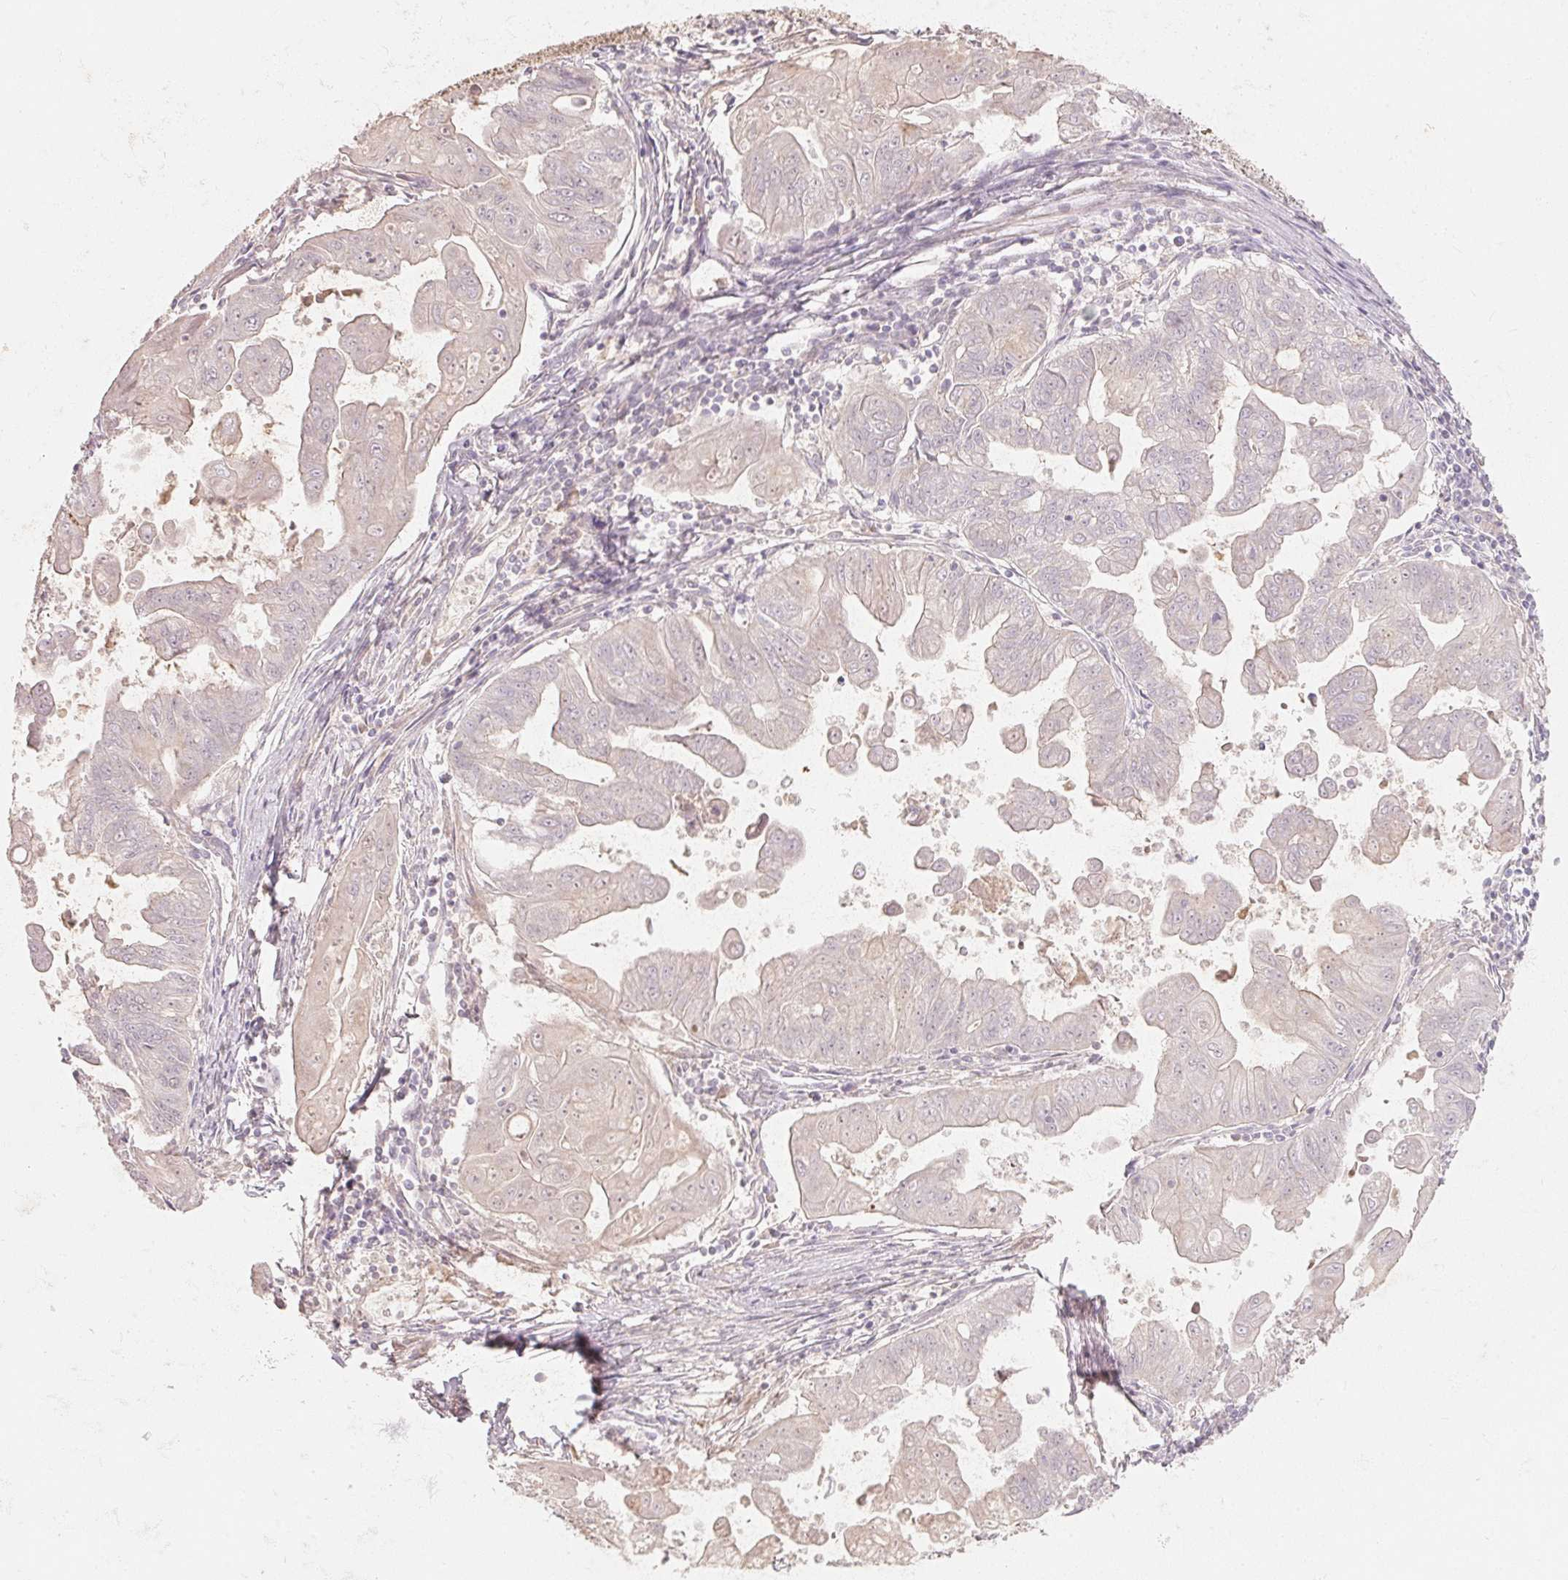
{"staining": {"intensity": "moderate", "quantity": "<25%", "location": "cytoplasmic/membranous"}, "tissue": "stomach cancer", "cell_type": "Tumor cells", "image_type": "cancer", "snomed": [{"axis": "morphology", "description": "Adenocarcinoma, NOS"}, {"axis": "topography", "description": "Stomach, upper"}], "caption": "A brown stain labels moderate cytoplasmic/membranous expression of a protein in stomach cancer tumor cells.", "gene": "TP53AIP1", "patient": {"sex": "male", "age": 80}}